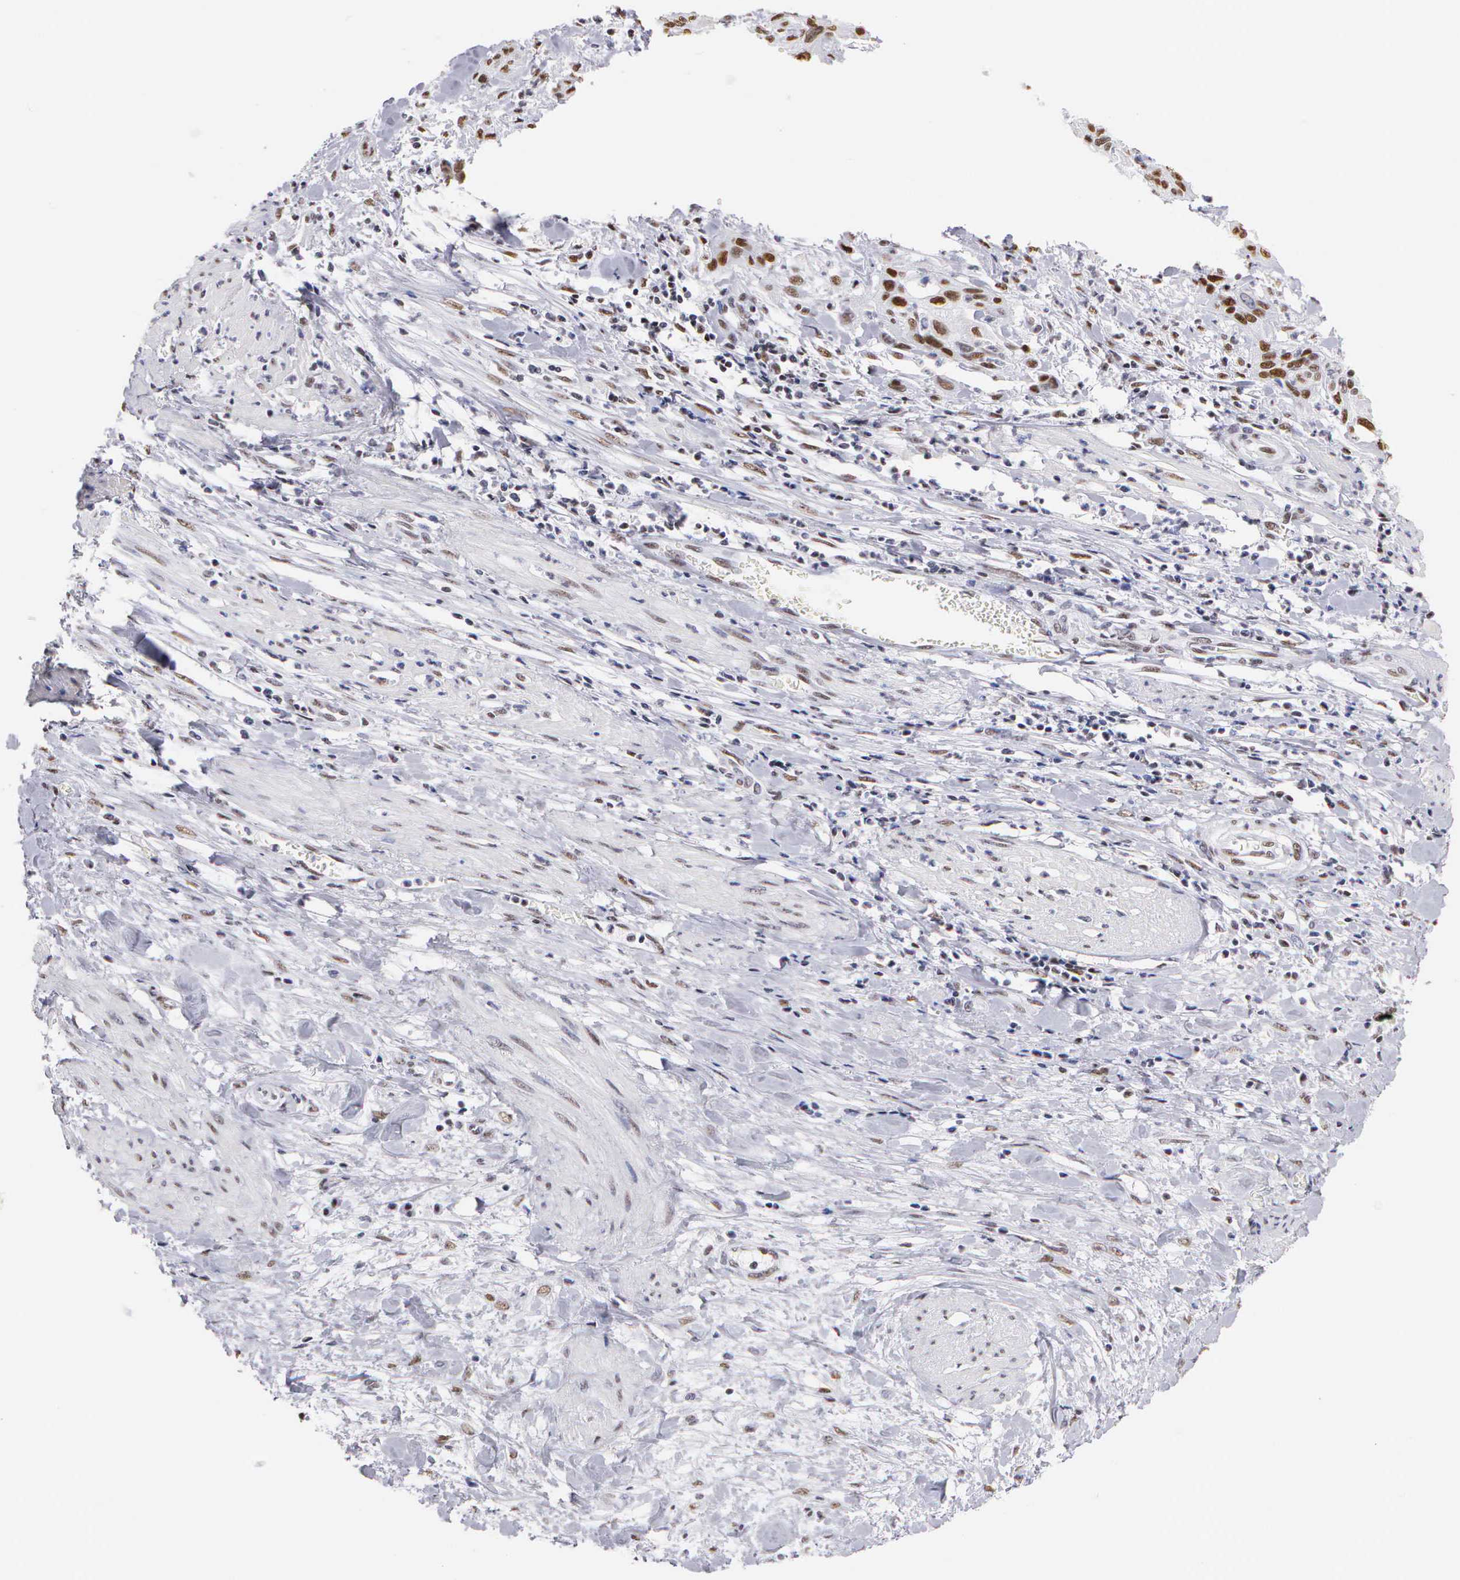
{"staining": {"intensity": "strong", "quantity": ">75%", "location": "nuclear"}, "tissue": "cervical cancer", "cell_type": "Tumor cells", "image_type": "cancer", "snomed": [{"axis": "morphology", "description": "Squamous cell carcinoma, NOS"}, {"axis": "topography", "description": "Cervix"}], "caption": "Squamous cell carcinoma (cervical) was stained to show a protein in brown. There is high levels of strong nuclear expression in approximately >75% of tumor cells.", "gene": "CSTF2", "patient": {"sex": "female", "age": 41}}